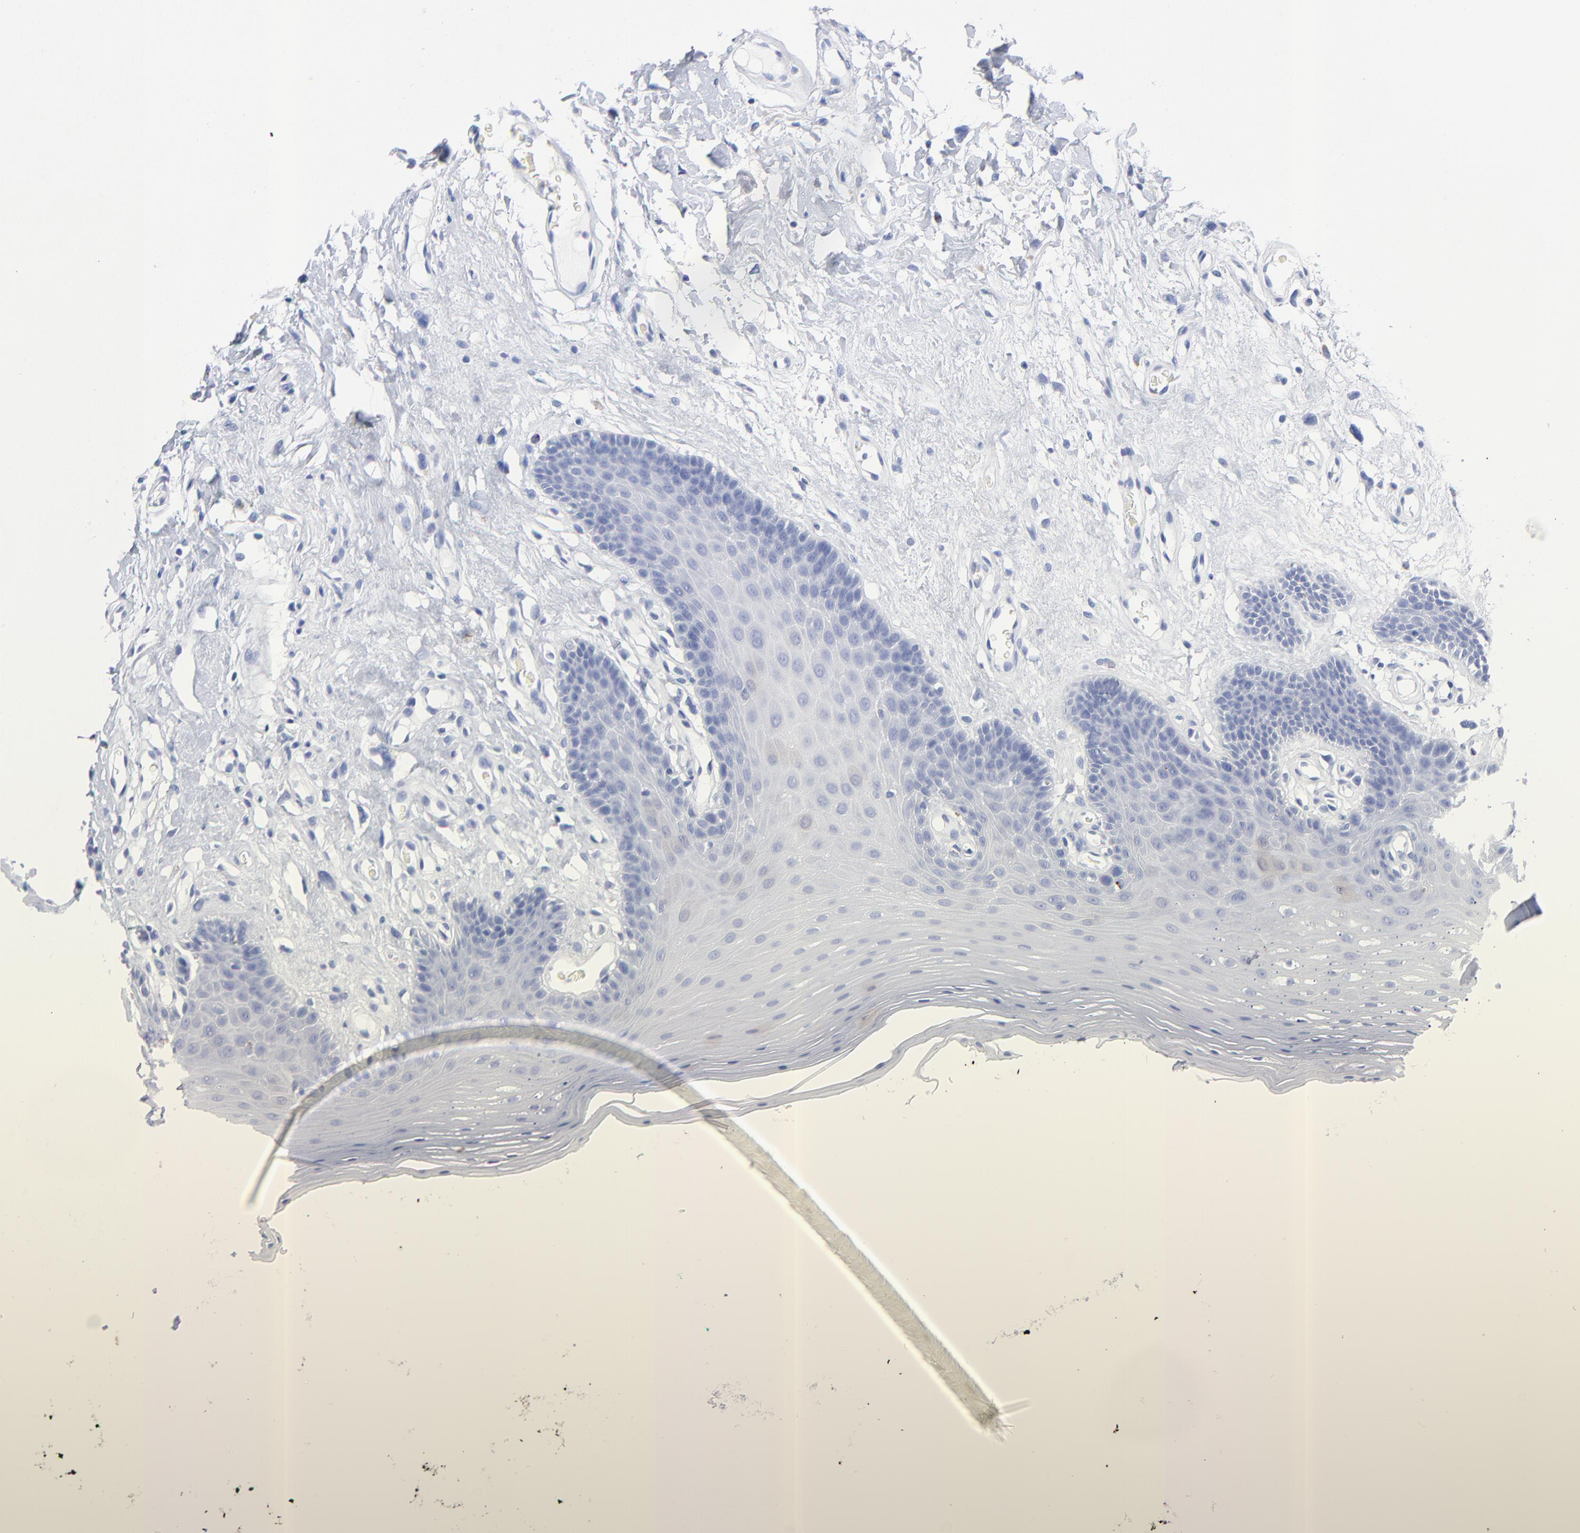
{"staining": {"intensity": "negative", "quantity": "none", "location": "none"}, "tissue": "oral mucosa", "cell_type": "Squamous epithelial cells", "image_type": "normal", "snomed": [{"axis": "morphology", "description": "Normal tissue, NOS"}, {"axis": "morphology", "description": "Squamous cell carcinoma, NOS"}, {"axis": "topography", "description": "Skeletal muscle"}, {"axis": "topography", "description": "Oral tissue"}, {"axis": "topography", "description": "Head-Neck"}], "caption": "Normal oral mucosa was stained to show a protein in brown. There is no significant positivity in squamous epithelial cells.", "gene": "CPVL", "patient": {"sex": "male", "age": 71}}